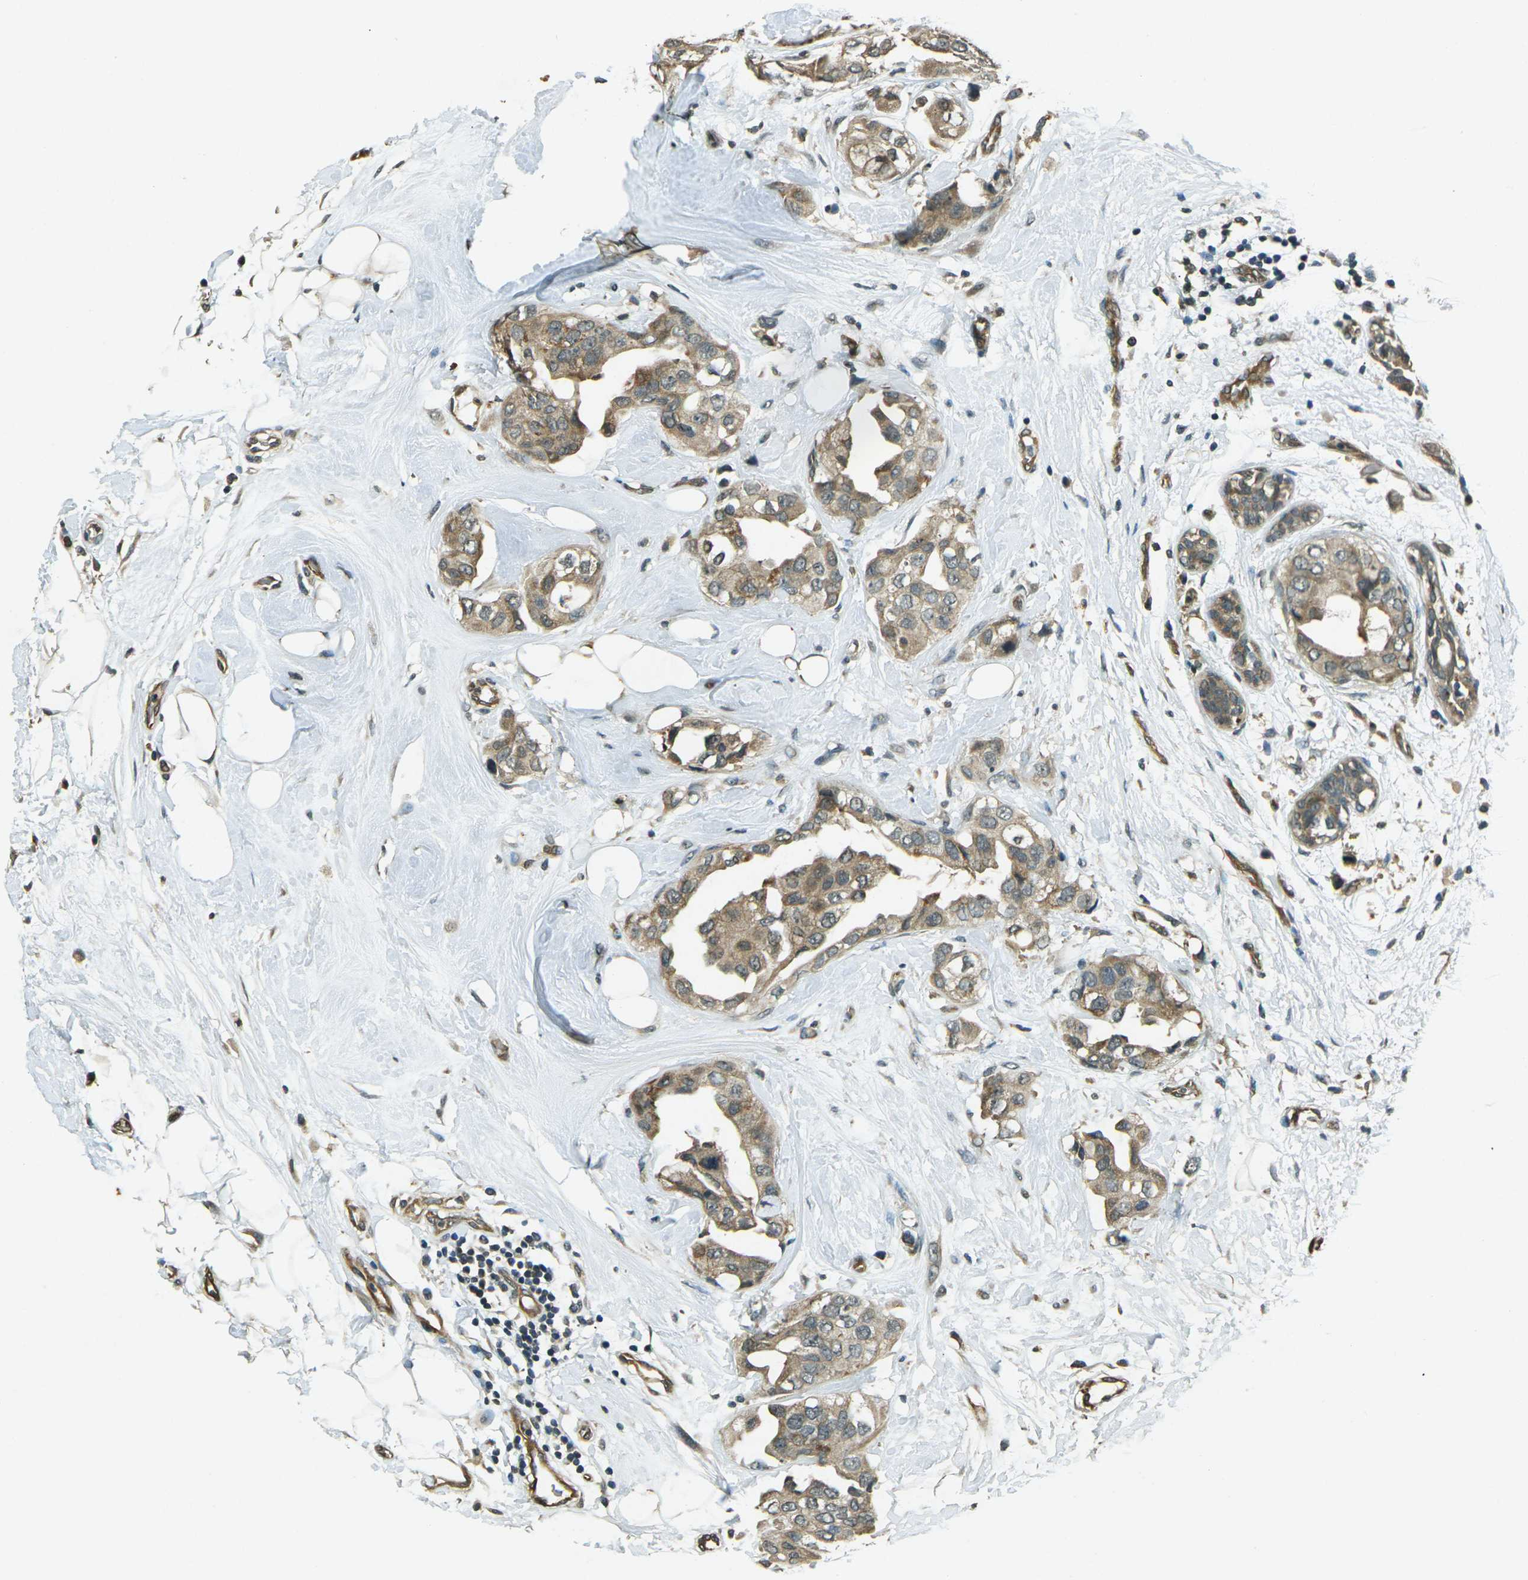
{"staining": {"intensity": "moderate", "quantity": ">75%", "location": "cytoplasmic/membranous"}, "tissue": "breast cancer", "cell_type": "Tumor cells", "image_type": "cancer", "snomed": [{"axis": "morphology", "description": "Duct carcinoma"}, {"axis": "topography", "description": "Breast"}], "caption": "A micrograph of human breast cancer (infiltrating ductal carcinoma) stained for a protein reveals moderate cytoplasmic/membranous brown staining in tumor cells.", "gene": "PDE2A", "patient": {"sex": "female", "age": 40}}